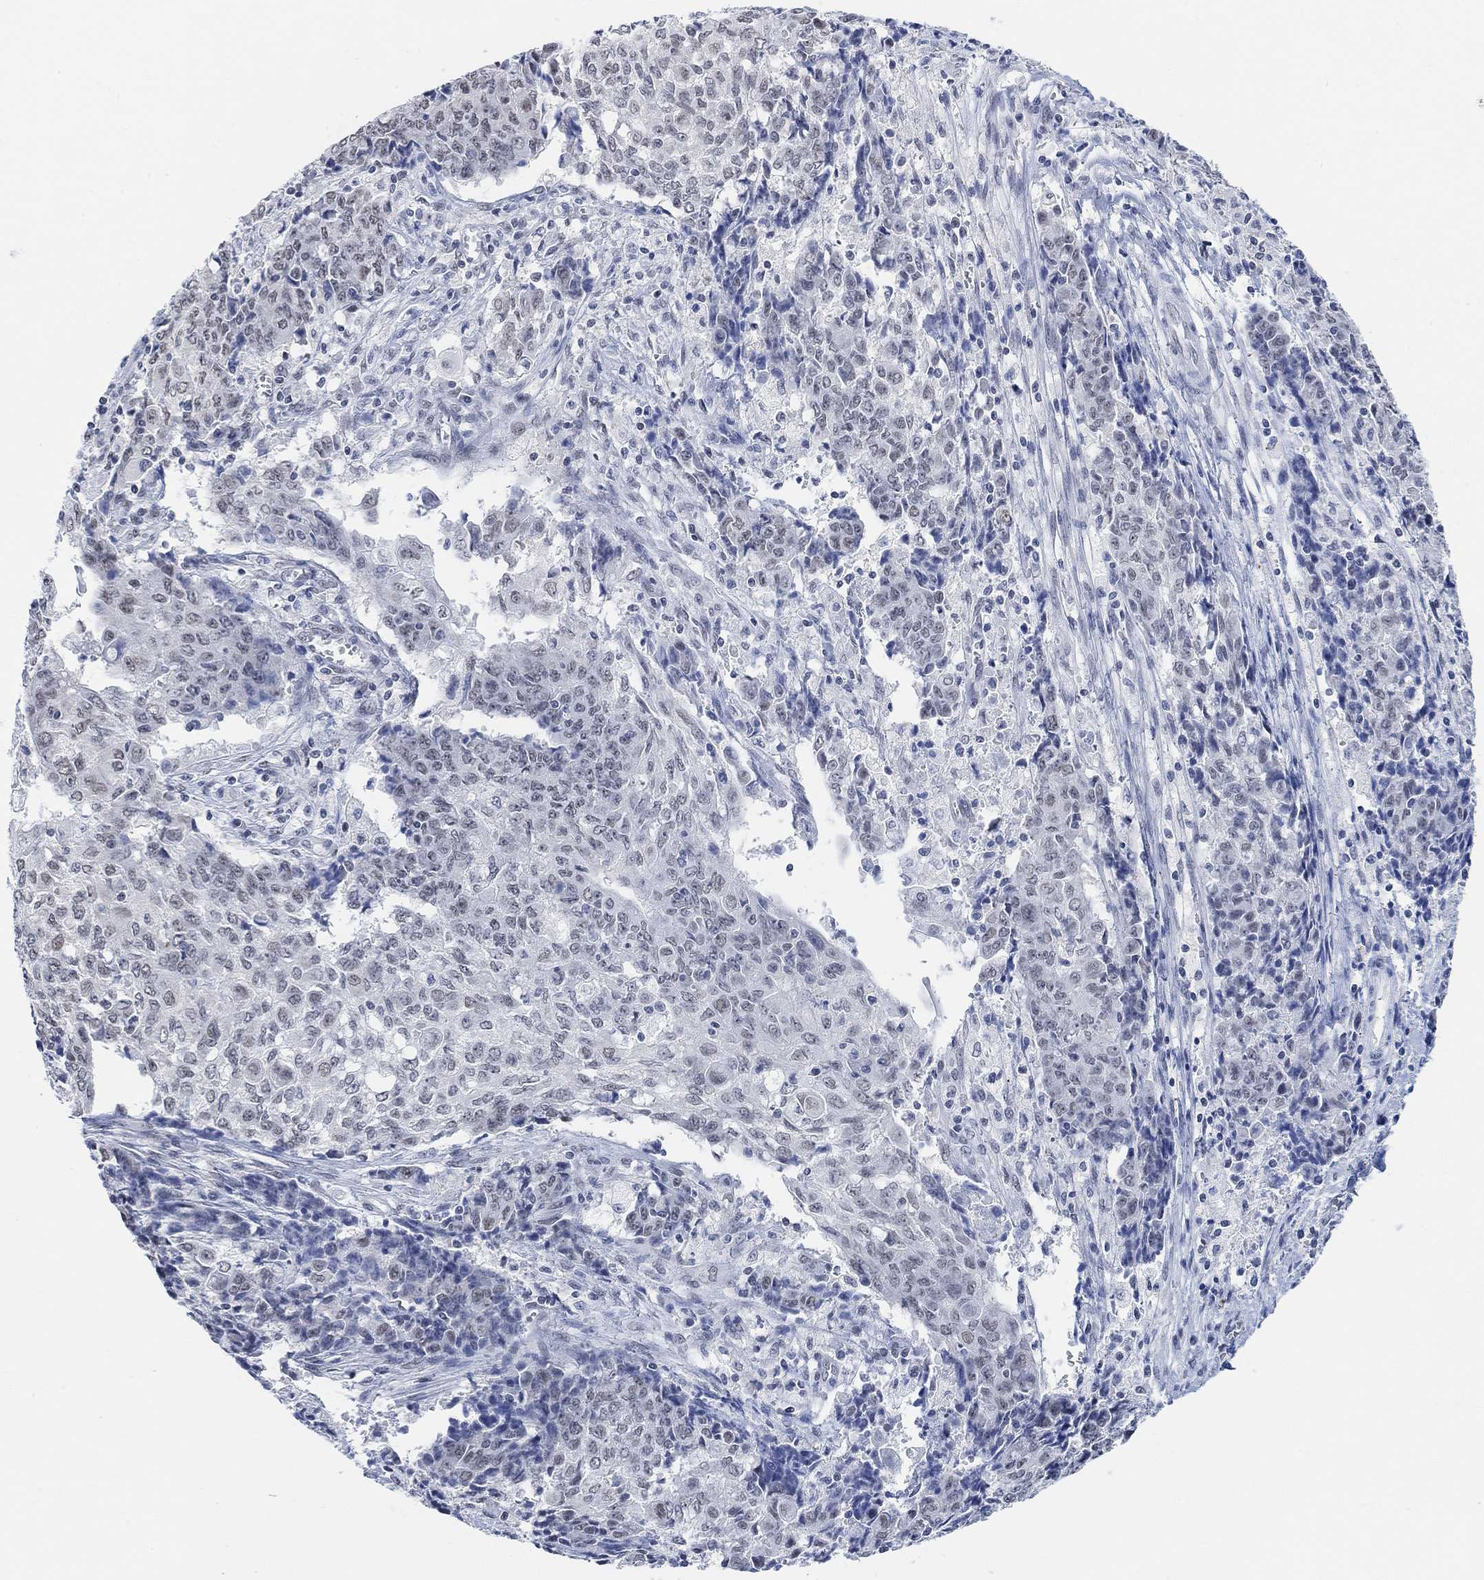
{"staining": {"intensity": "negative", "quantity": "none", "location": "none"}, "tissue": "ovarian cancer", "cell_type": "Tumor cells", "image_type": "cancer", "snomed": [{"axis": "morphology", "description": "Carcinoma, endometroid"}, {"axis": "topography", "description": "Ovary"}], "caption": "Tumor cells show no significant positivity in ovarian cancer (endometroid carcinoma). (DAB immunohistochemistry, high magnification).", "gene": "PURG", "patient": {"sex": "female", "age": 42}}